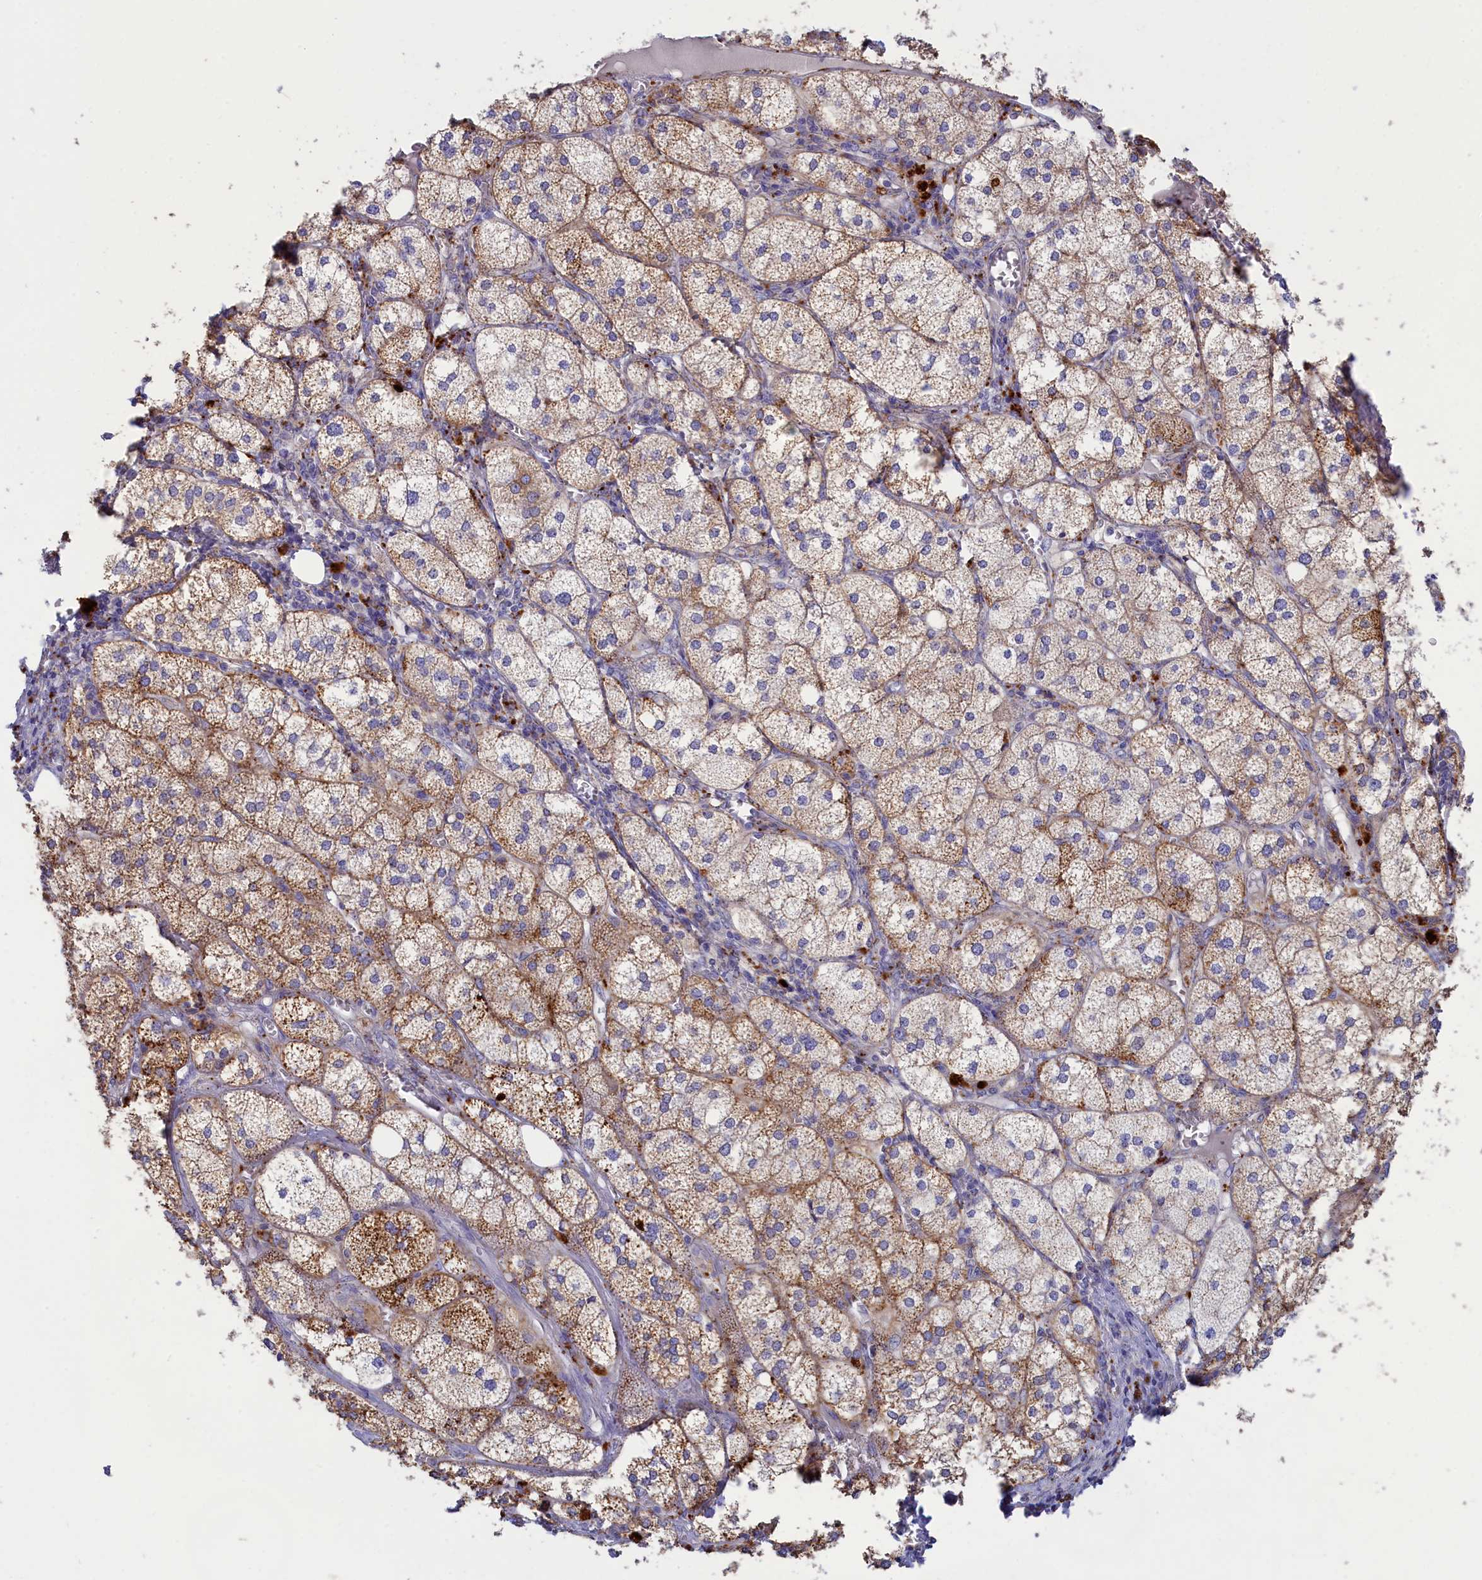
{"staining": {"intensity": "strong", "quantity": ">75%", "location": "cytoplasmic/membranous"}, "tissue": "adrenal gland", "cell_type": "Glandular cells", "image_type": "normal", "snomed": [{"axis": "morphology", "description": "Normal tissue, NOS"}, {"axis": "topography", "description": "Adrenal gland"}], "caption": "Strong cytoplasmic/membranous staining is appreciated in approximately >75% of glandular cells in normal adrenal gland.", "gene": "WDR6", "patient": {"sex": "female", "age": 61}}